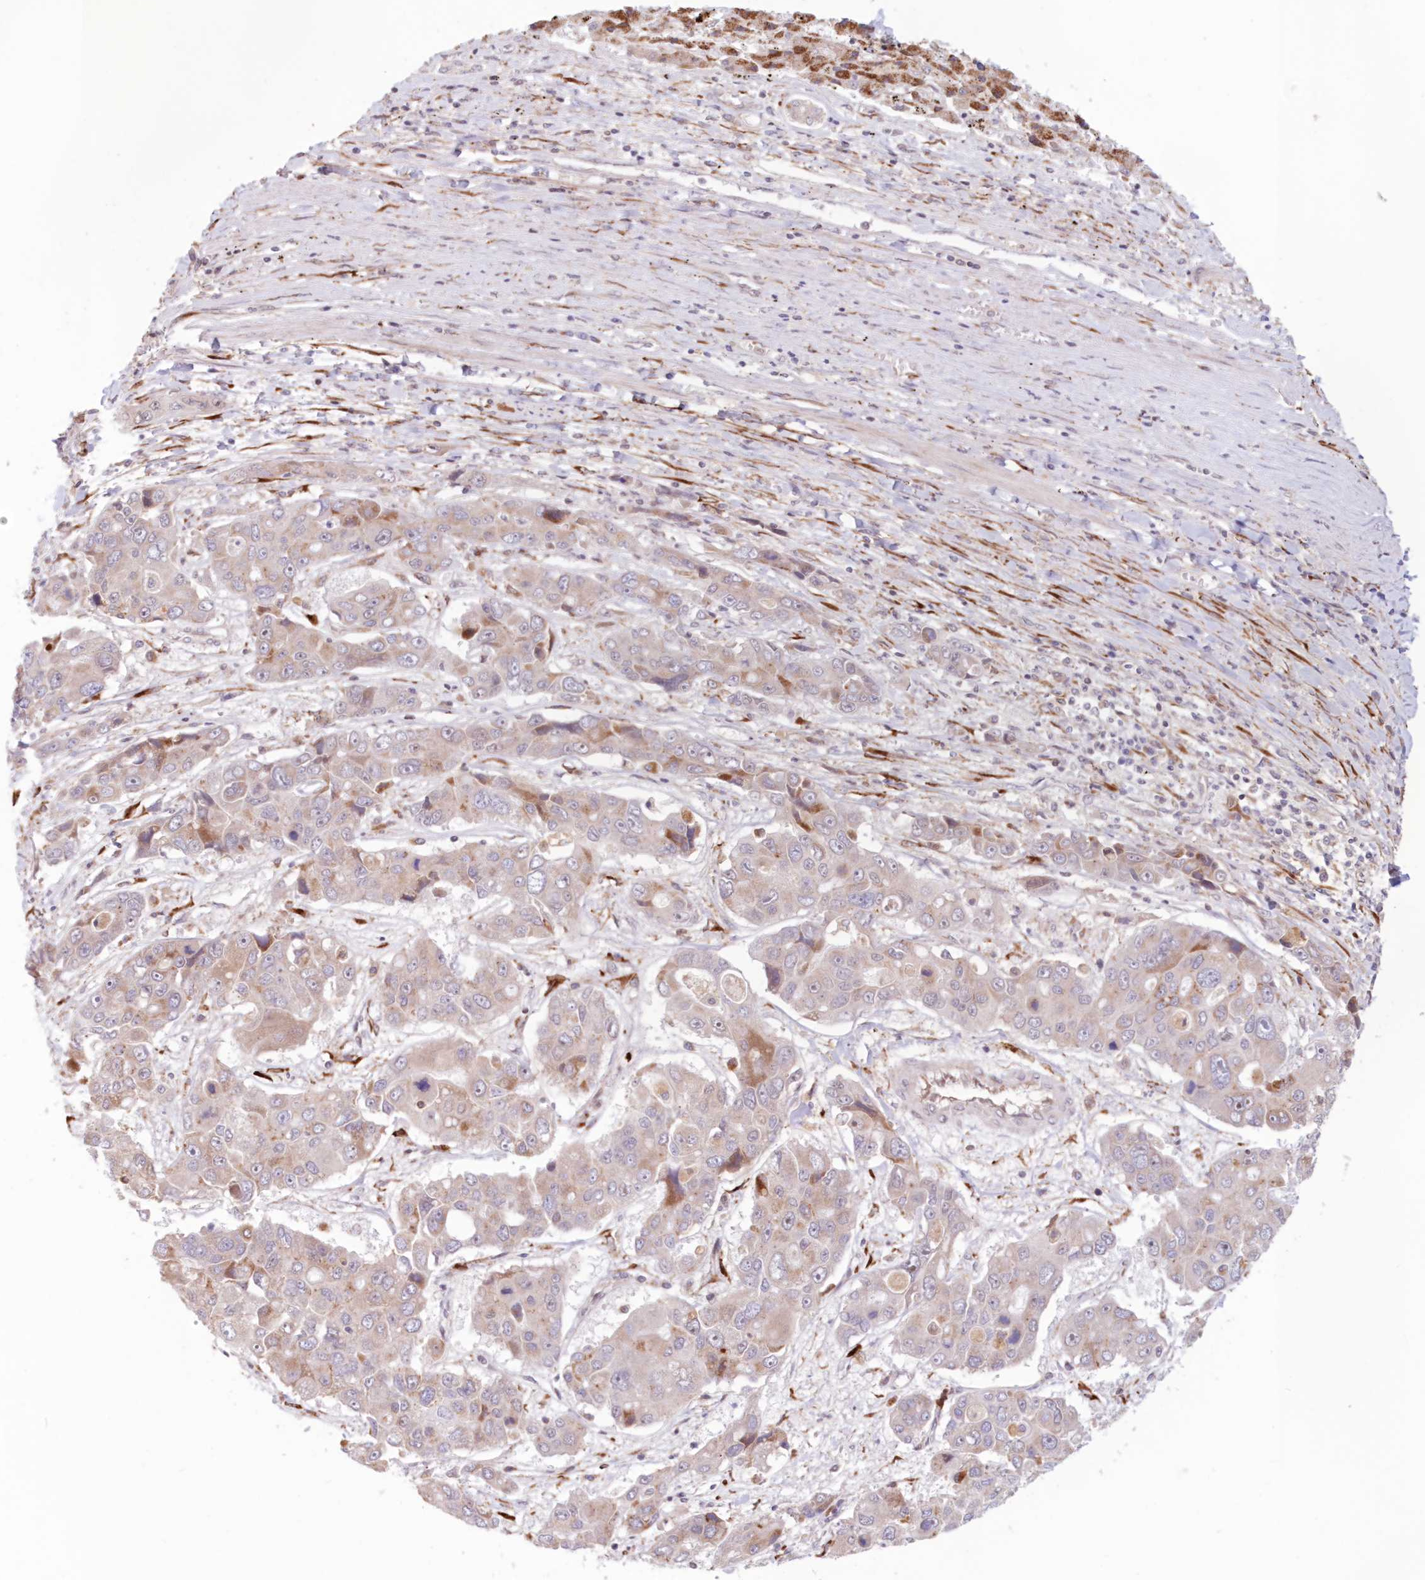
{"staining": {"intensity": "weak", "quantity": "<25%", "location": "cytoplasmic/membranous"}, "tissue": "liver cancer", "cell_type": "Tumor cells", "image_type": "cancer", "snomed": [{"axis": "morphology", "description": "Cholangiocarcinoma"}, {"axis": "topography", "description": "Liver"}], "caption": "Immunohistochemistry (IHC) of cholangiocarcinoma (liver) displays no expression in tumor cells.", "gene": "PCYOX1L", "patient": {"sex": "male", "age": 67}}